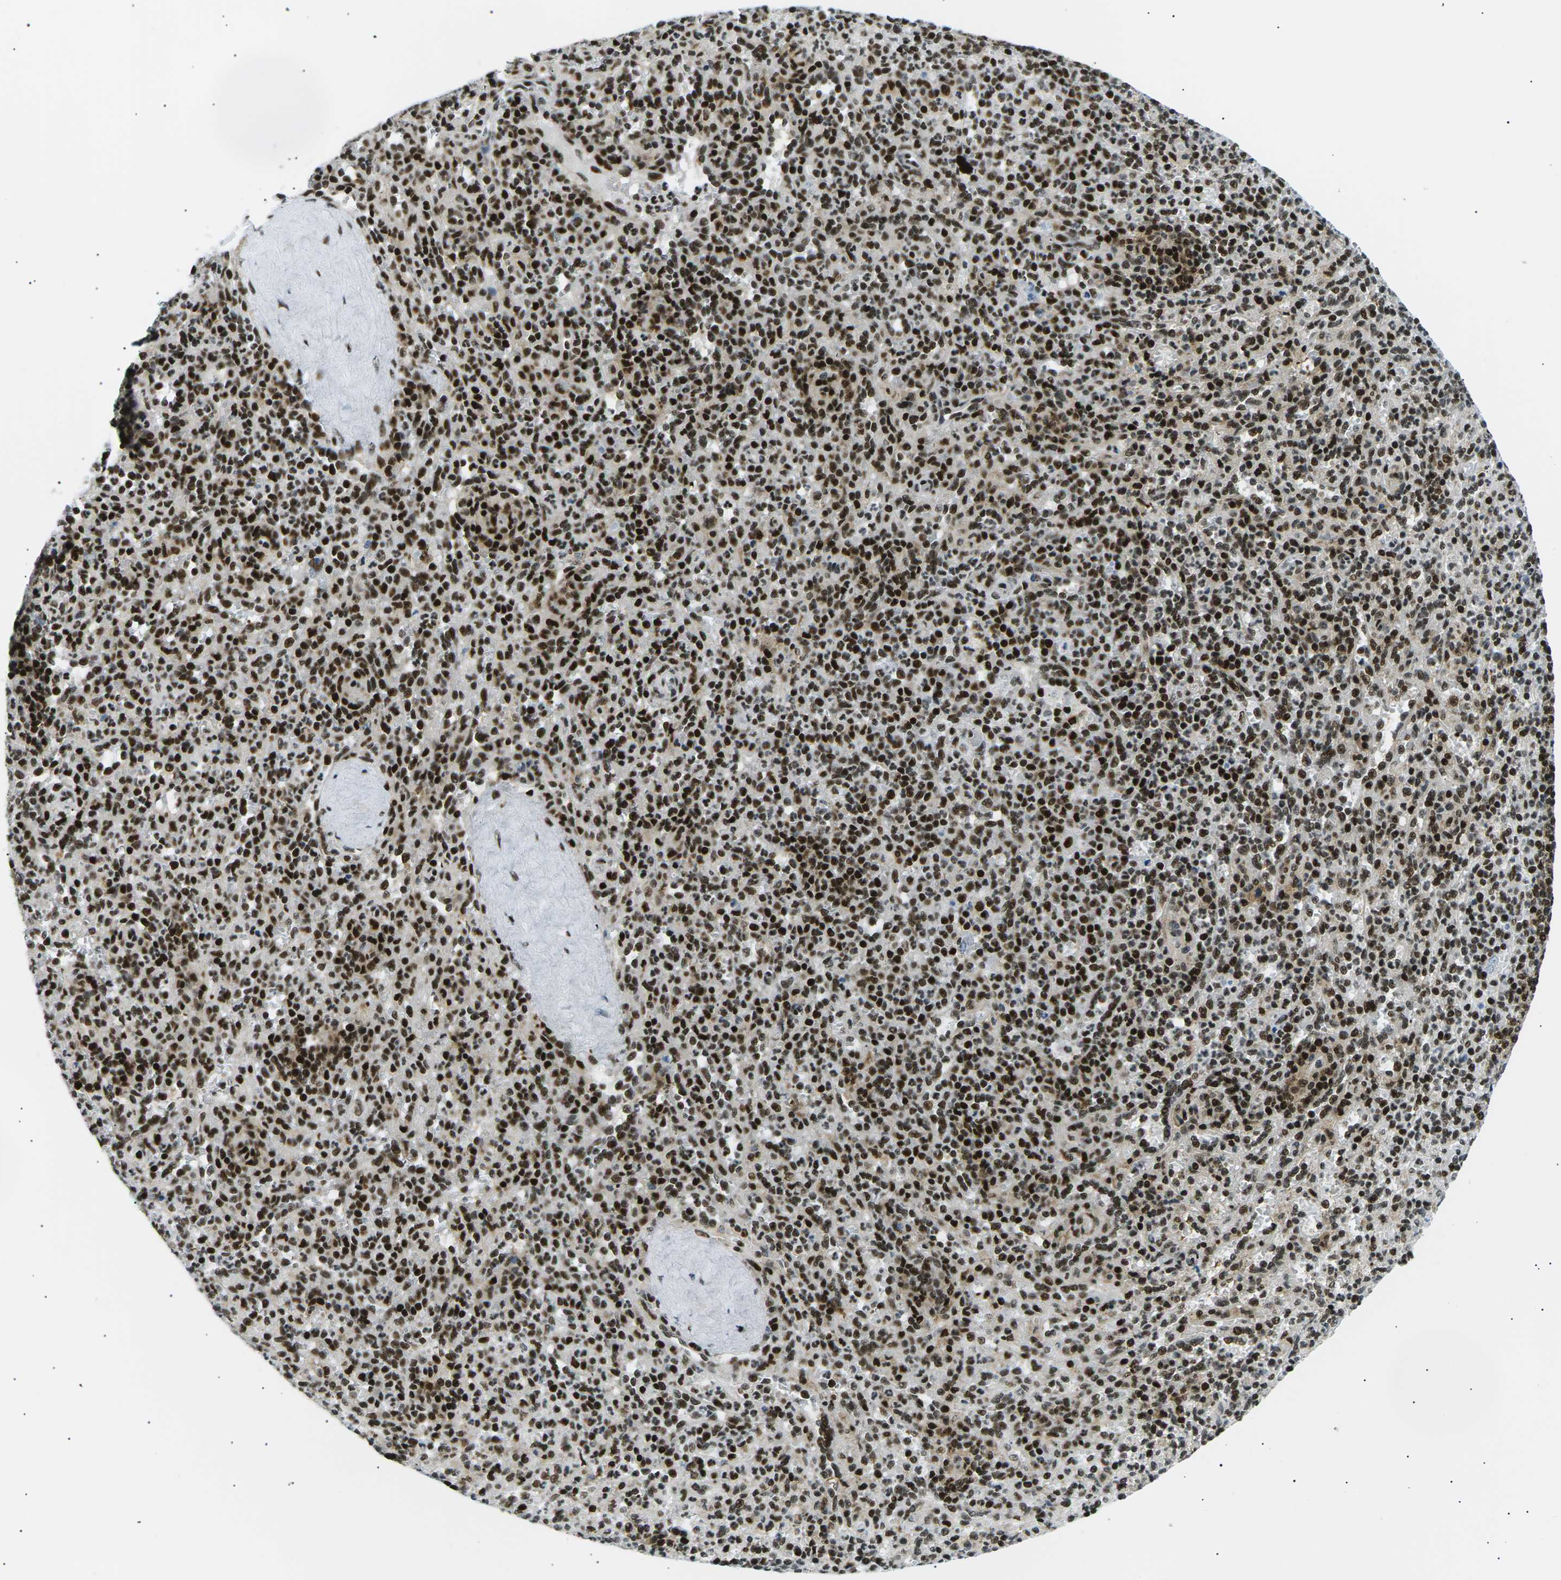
{"staining": {"intensity": "strong", "quantity": ">75%", "location": "nuclear"}, "tissue": "spleen", "cell_type": "Cells in red pulp", "image_type": "normal", "snomed": [{"axis": "morphology", "description": "Normal tissue, NOS"}, {"axis": "topography", "description": "Spleen"}], "caption": "Approximately >75% of cells in red pulp in benign human spleen display strong nuclear protein expression as visualized by brown immunohistochemical staining.", "gene": "RPA2", "patient": {"sex": "male", "age": 36}}